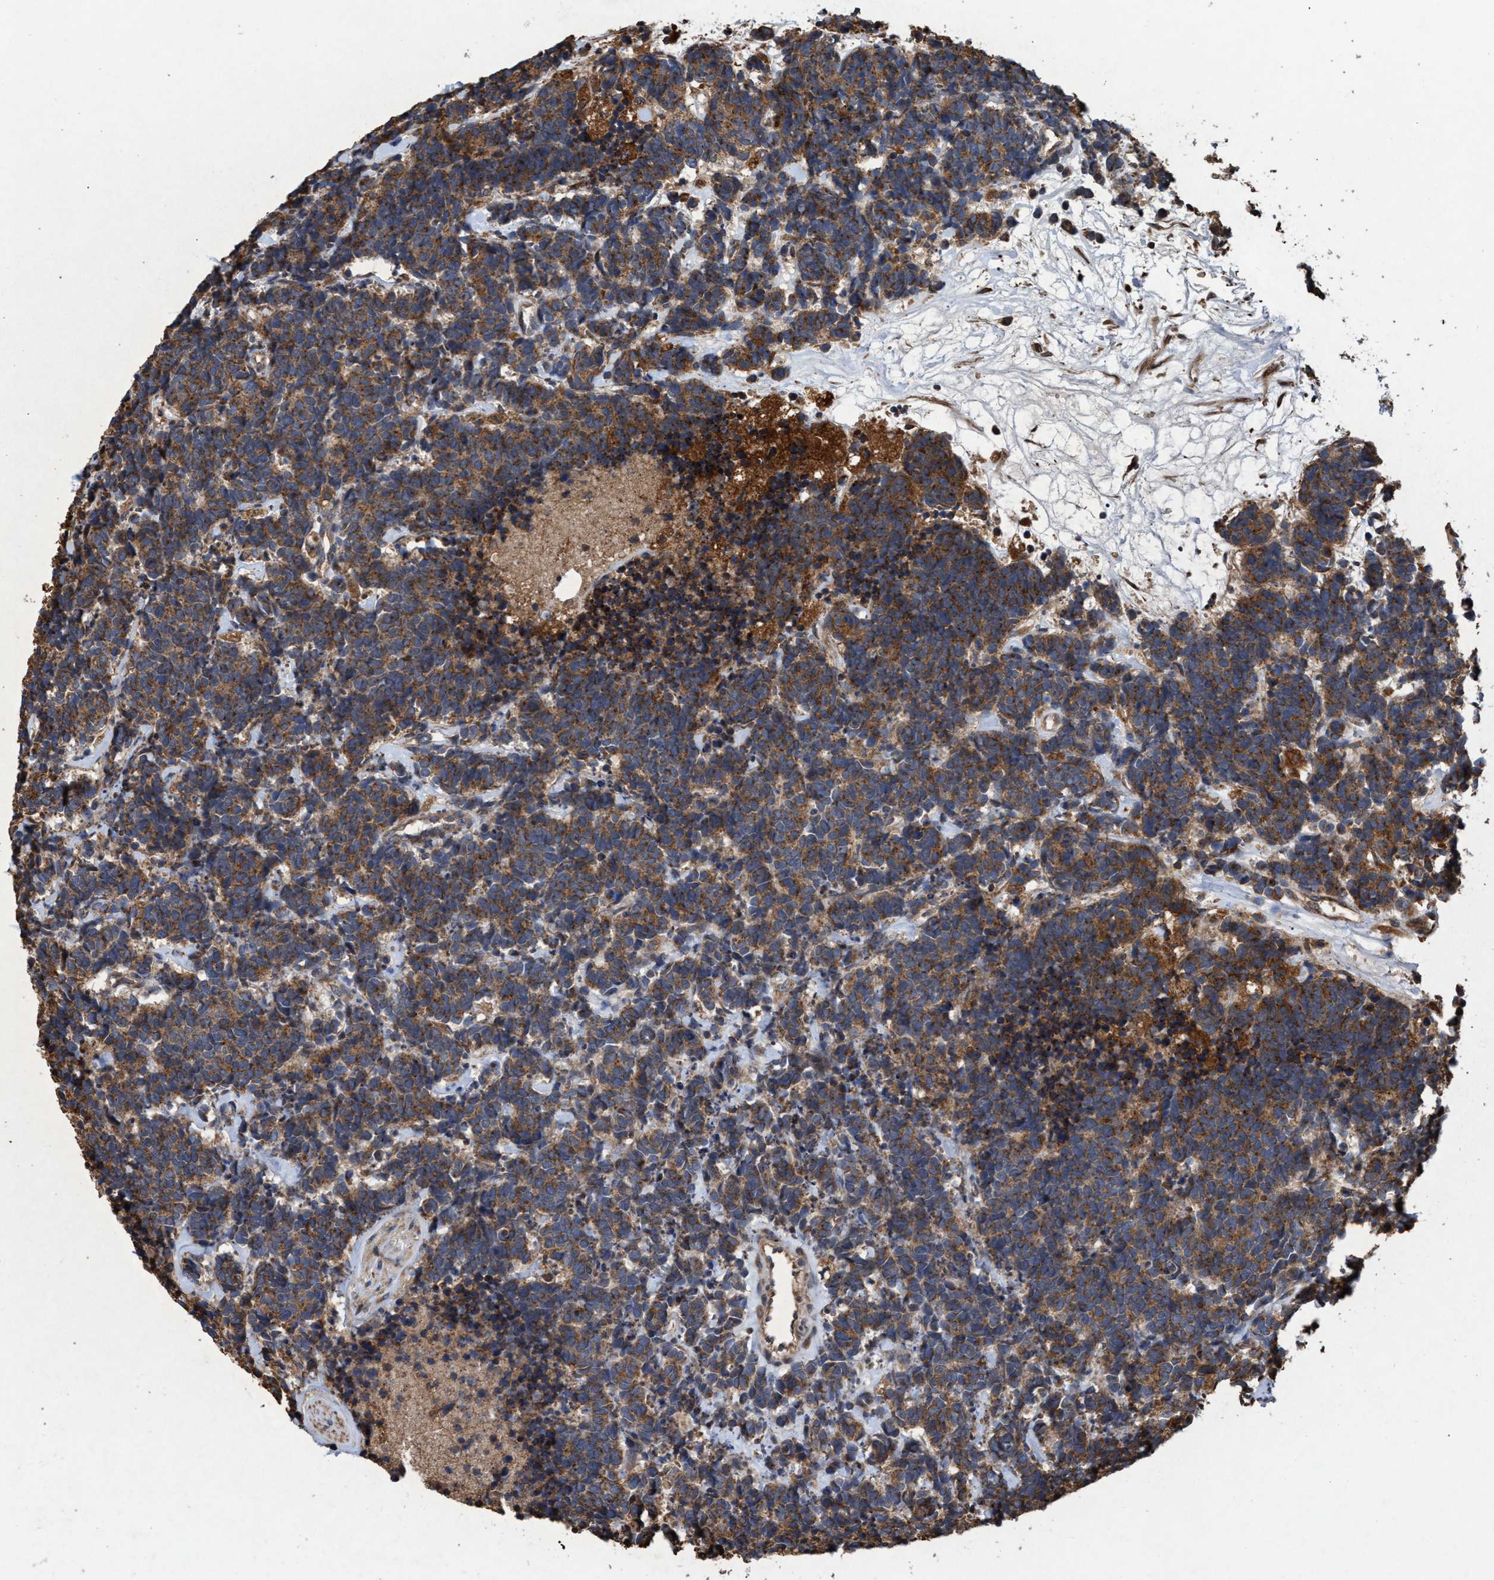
{"staining": {"intensity": "moderate", "quantity": ">75%", "location": "cytoplasmic/membranous"}, "tissue": "carcinoid", "cell_type": "Tumor cells", "image_type": "cancer", "snomed": [{"axis": "morphology", "description": "Carcinoma, NOS"}, {"axis": "morphology", "description": "Carcinoid, malignant, NOS"}, {"axis": "topography", "description": "Urinary bladder"}], "caption": "A brown stain shows moderate cytoplasmic/membranous positivity of a protein in carcinoid tumor cells. Nuclei are stained in blue.", "gene": "CHMP6", "patient": {"sex": "male", "age": 57}}